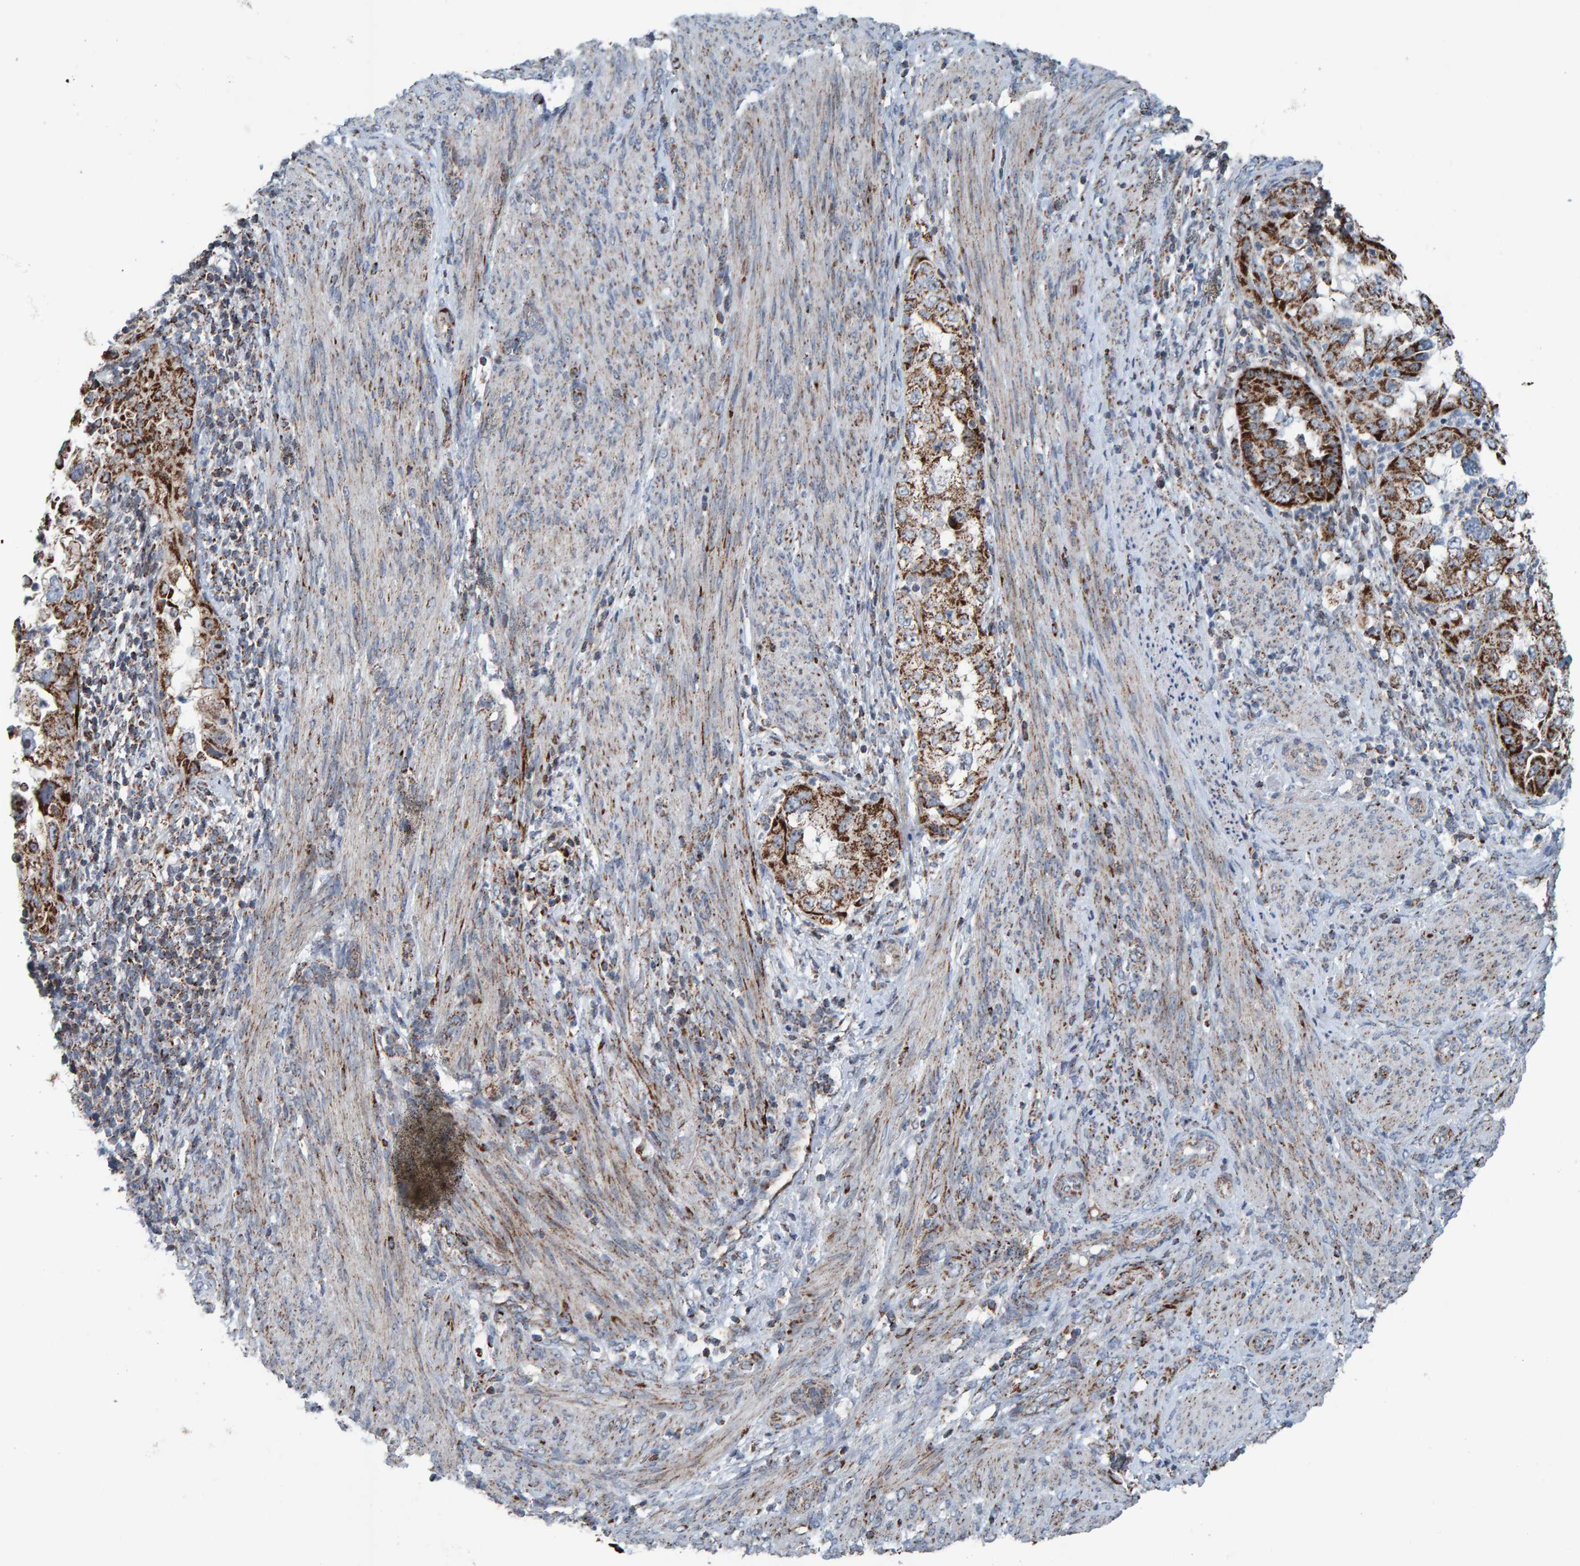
{"staining": {"intensity": "strong", "quantity": ">75%", "location": "cytoplasmic/membranous"}, "tissue": "endometrial cancer", "cell_type": "Tumor cells", "image_type": "cancer", "snomed": [{"axis": "morphology", "description": "Adenocarcinoma, NOS"}, {"axis": "topography", "description": "Endometrium"}], "caption": "High-magnification brightfield microscopy of endometrial cancer stained with DAB (3,3'-diaminobenzidine) (brown) and counterstained with hematoxylin (blue). tumor cells exhibit strong cytoplasmic/membranous staining is seen in about>75% of cells.", "gene": "ZNF48", "patient": {"sex": "female", "age": 85}}